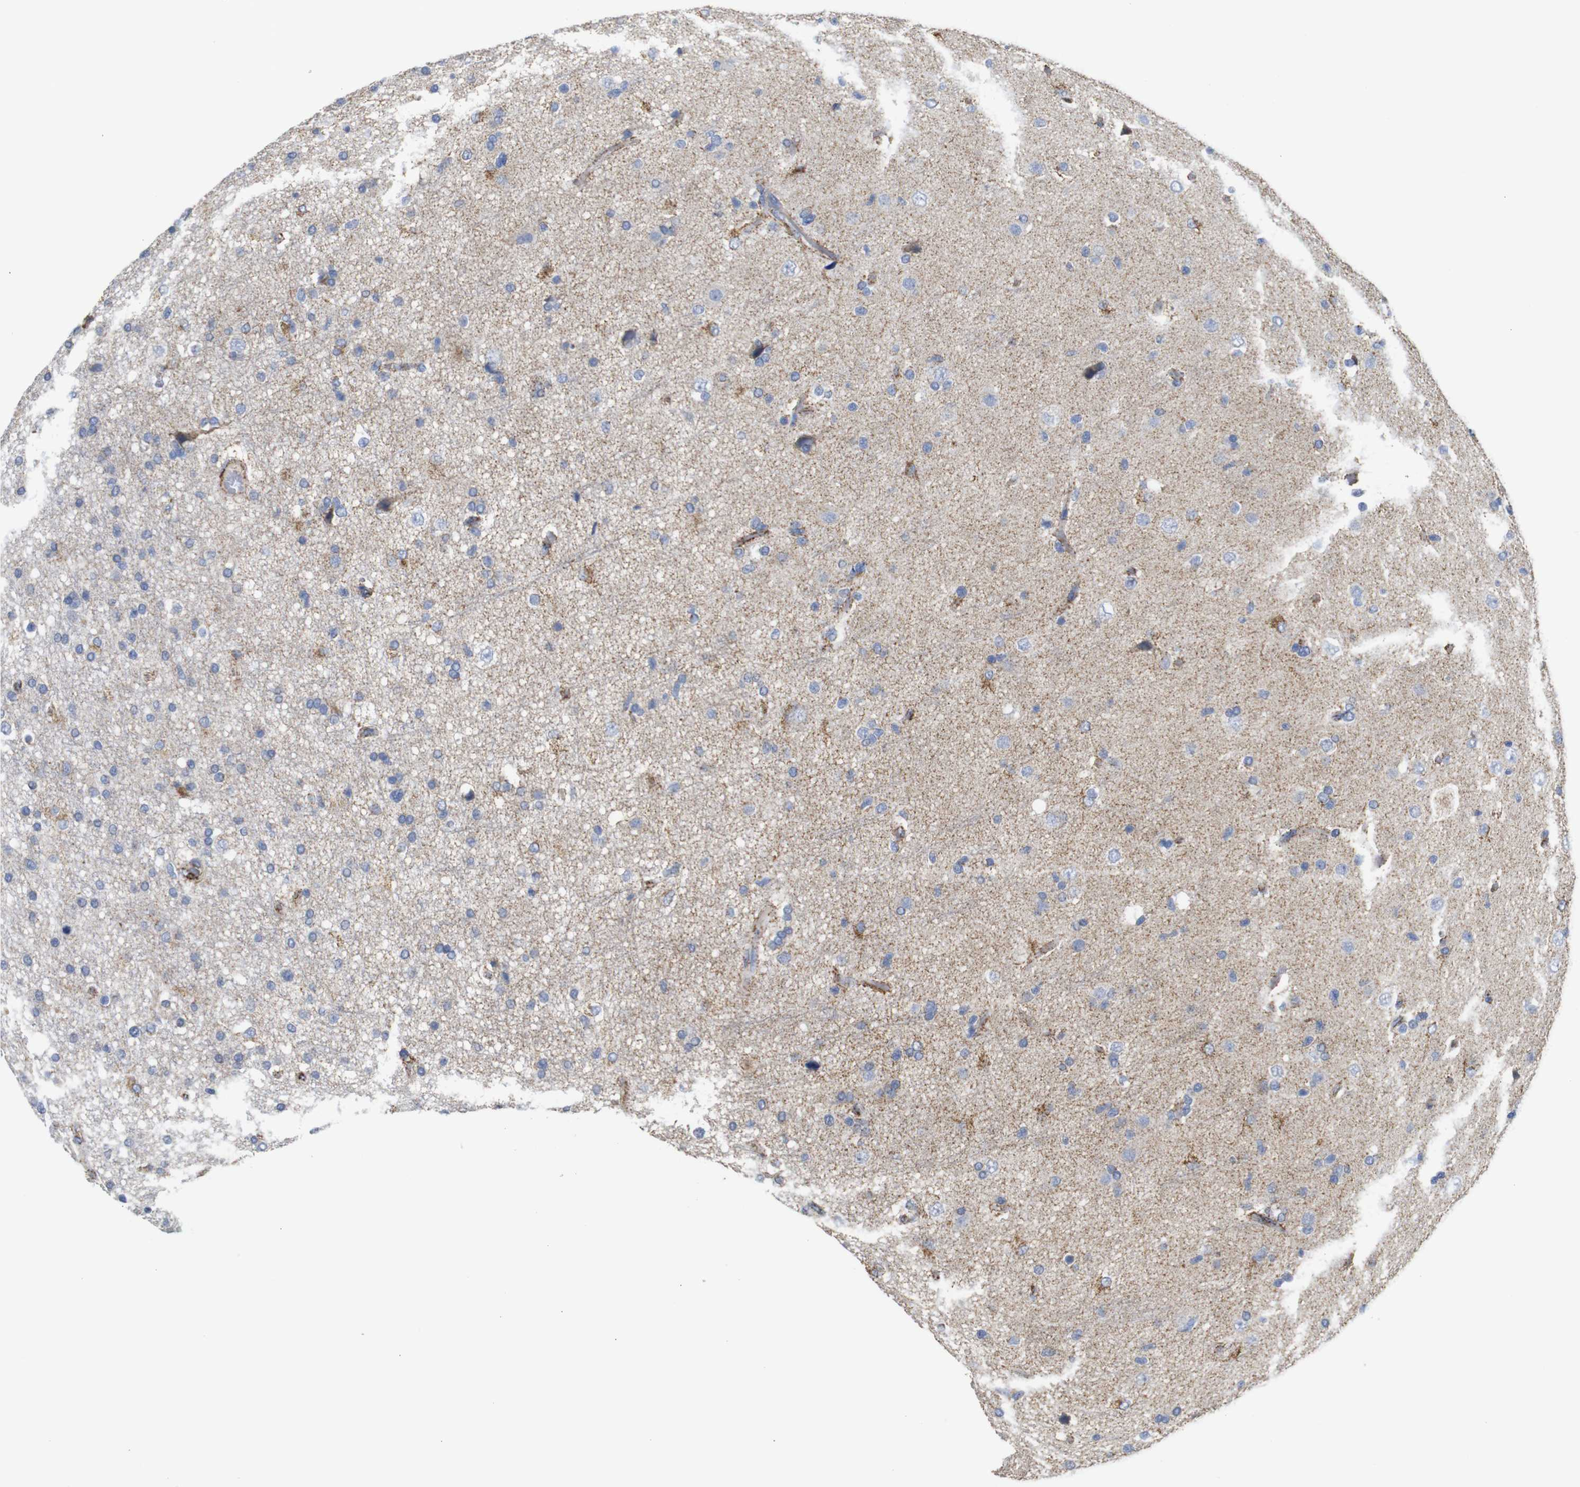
{"staining": {"intensity": "moderate", "quantity": "25%-75%", "location": "cytoplasmic/membranous"}, "tissue": "glioma", "cell_type": "Tumor cells", "image_type": "cancer", "snomed": [{"axis": "morphology", "description": "Glioma, malignant, High grade"}, {"axis": "topography", "description": "Brain"}], "caption": "Immunohistochemistry (IHC) (DAB (3,3'-diaminobenzidine)) staining of human high-grade glioma (malignant) exhibits moderate cytoplasmic/membranous protein positivity in approximately 25%-75% of tumor cells.", "gene": "MAOA", "patient": {"sex": "male", "age": 33}}